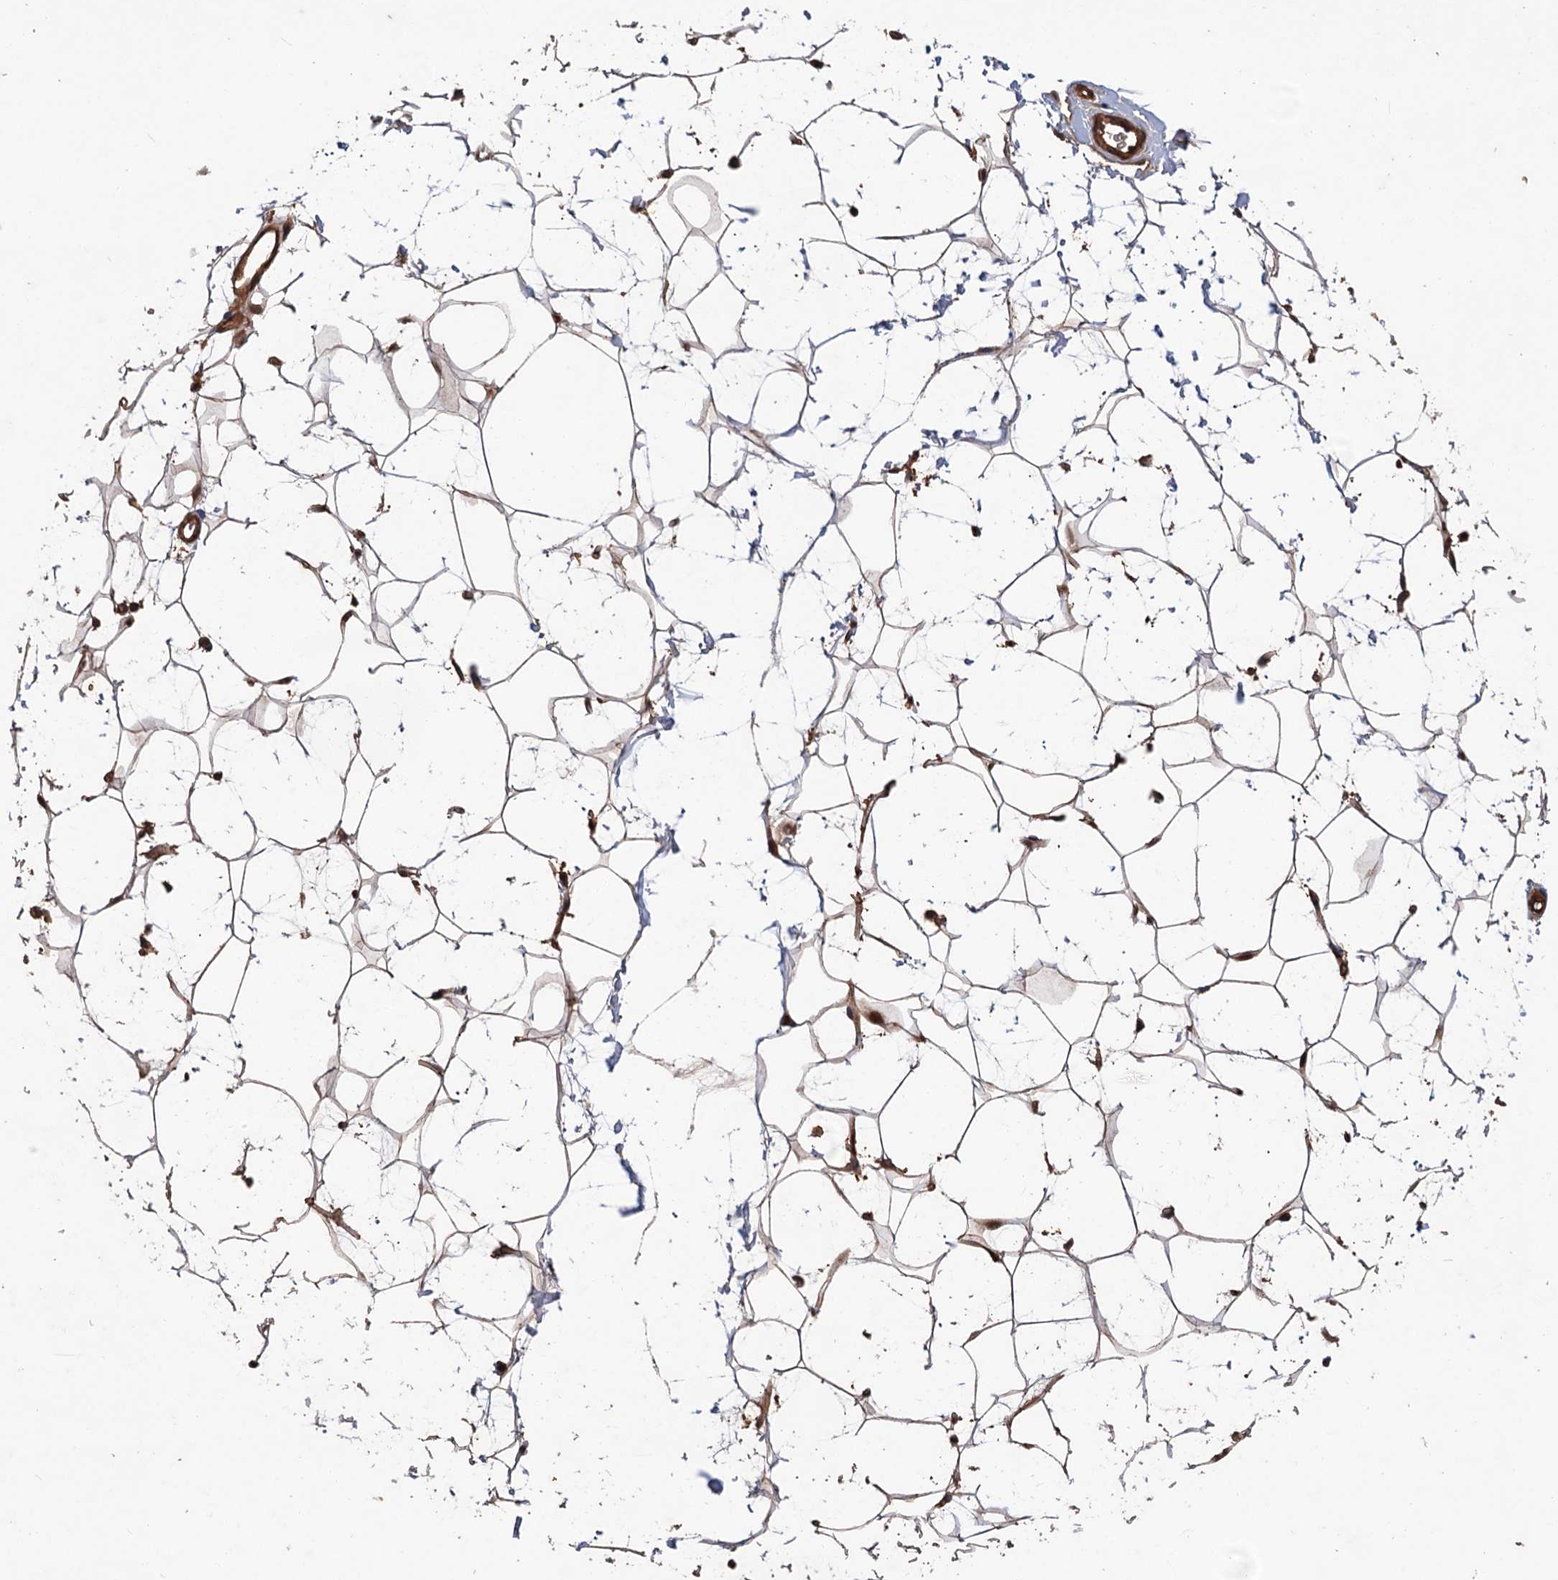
{"staining": {"intensity": "strong", "quantity": ">75%", "location": "cytoplasmic/membranous,nuclear"}, "tissue": "adipose tissue", "cell_type": "Adipocytes", "image_type": "normal", "snomed": [{"axis": "morphology", "description": "Normal tissue, NOS"}, {"axis": "topography", "description": "Breast"}], "caption": "High-magnification brightfield microscopy of benign adipose tissue stained with DAB (3,3'-diaminobenzidine) (brown) and counterstained with hematoxylin (blue). adipocytes exhibit strong cytoplasmic/membranous,nuclear expression is appreciated in approximately>75% of cells.", "gene": "ADK", "patient": {"sex": "female", "age": 26}}